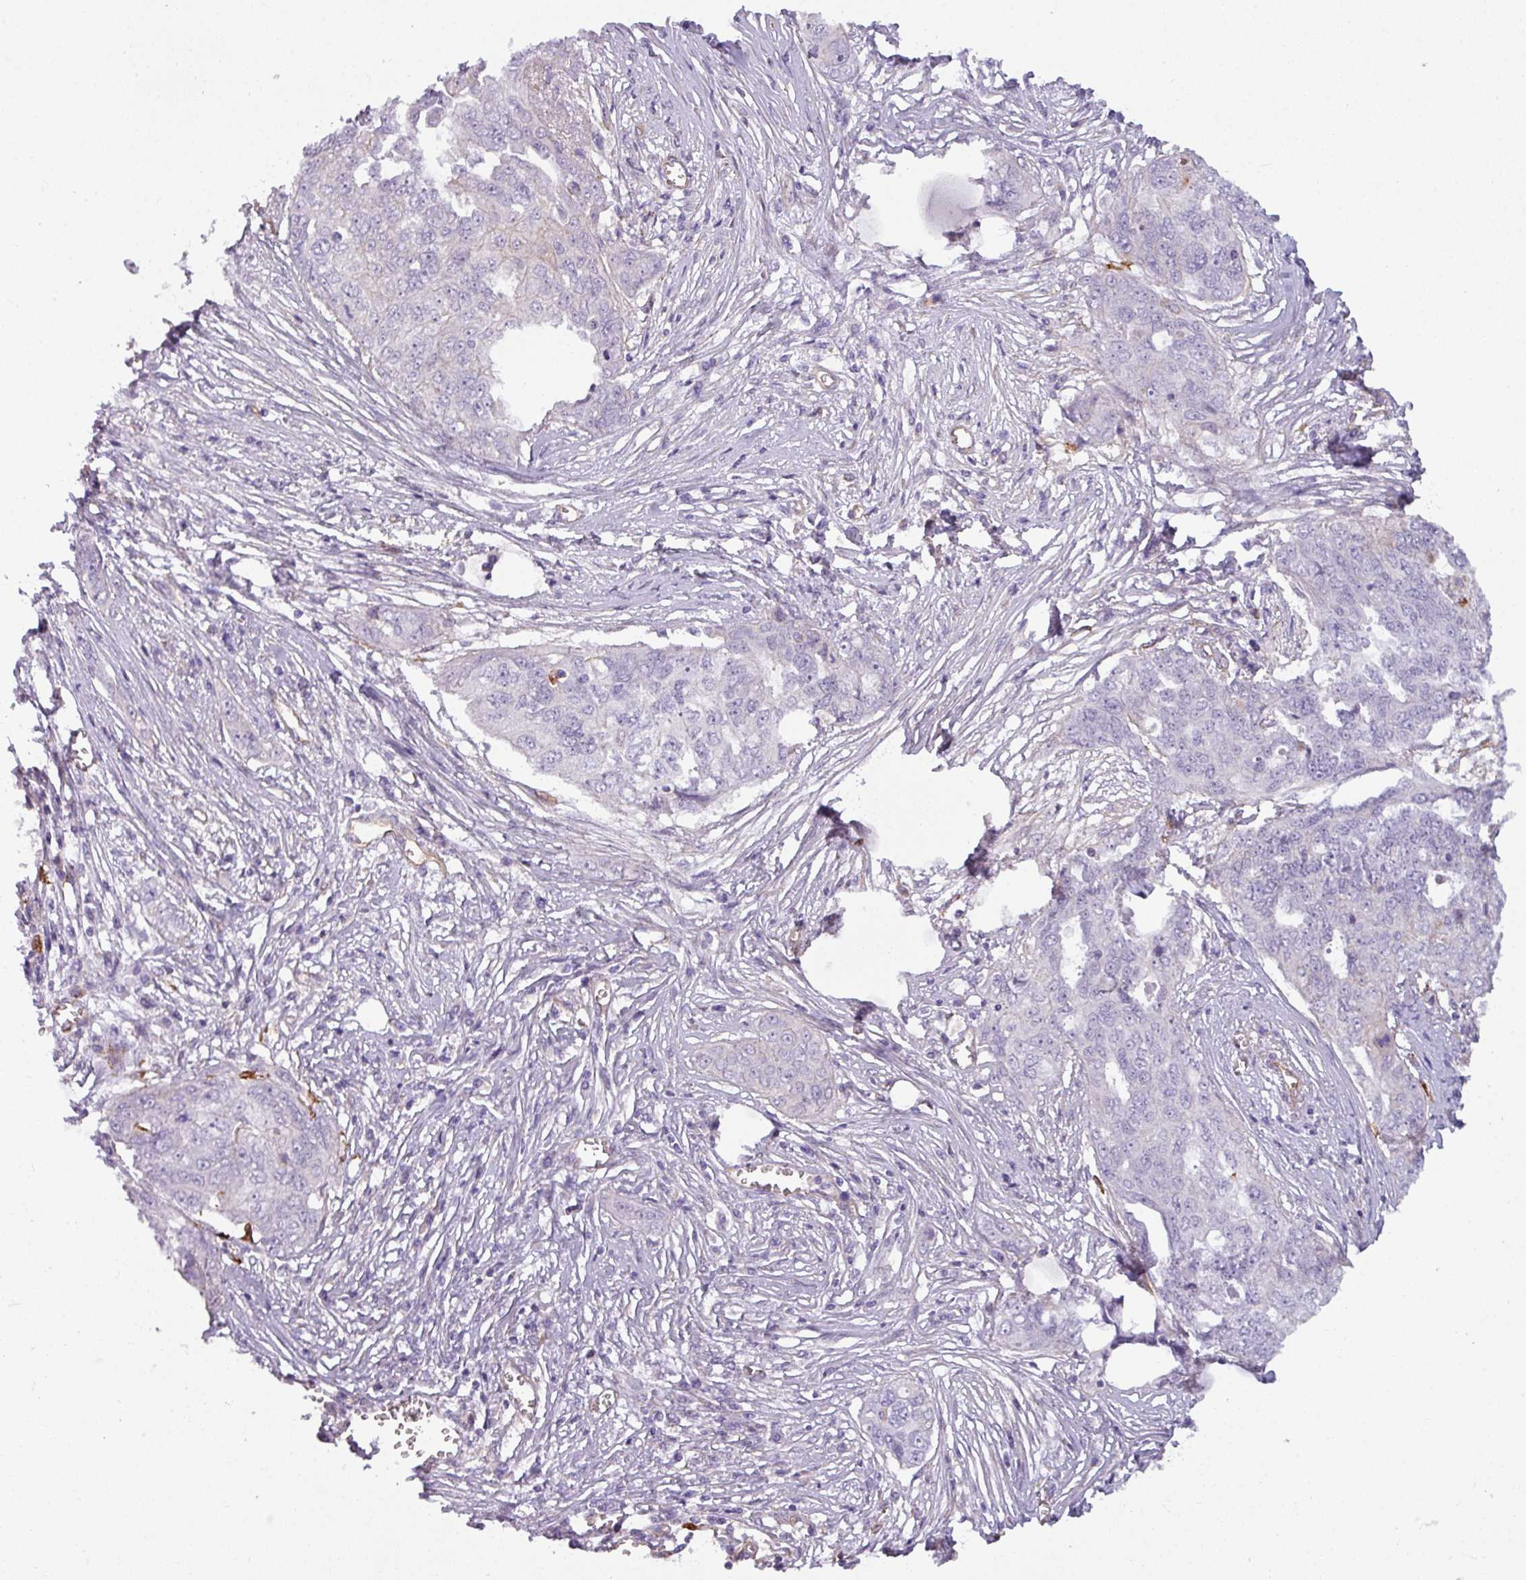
{"staining": {"intensity": "negative", "quantity": "none", "location": "none"}, "tissue": "ovarian cancer", "cell_type": "Tumor cells", "image_type": "cancer", "snomed": [{"axis": "morphology", "description": "Carcinoma, endometroid"}, {"axis": "topography", "description": "Ovary"}], "caption": "This is a photomicrograph of immunohistochemistry (IHC) staining of ovarian cancer (endometroid carcinoma), which shows no positivity in tumor cells. Nuclei are stained in blue.", "gene": "BUD23", "patient": {"sex": "female", "age": 70}}